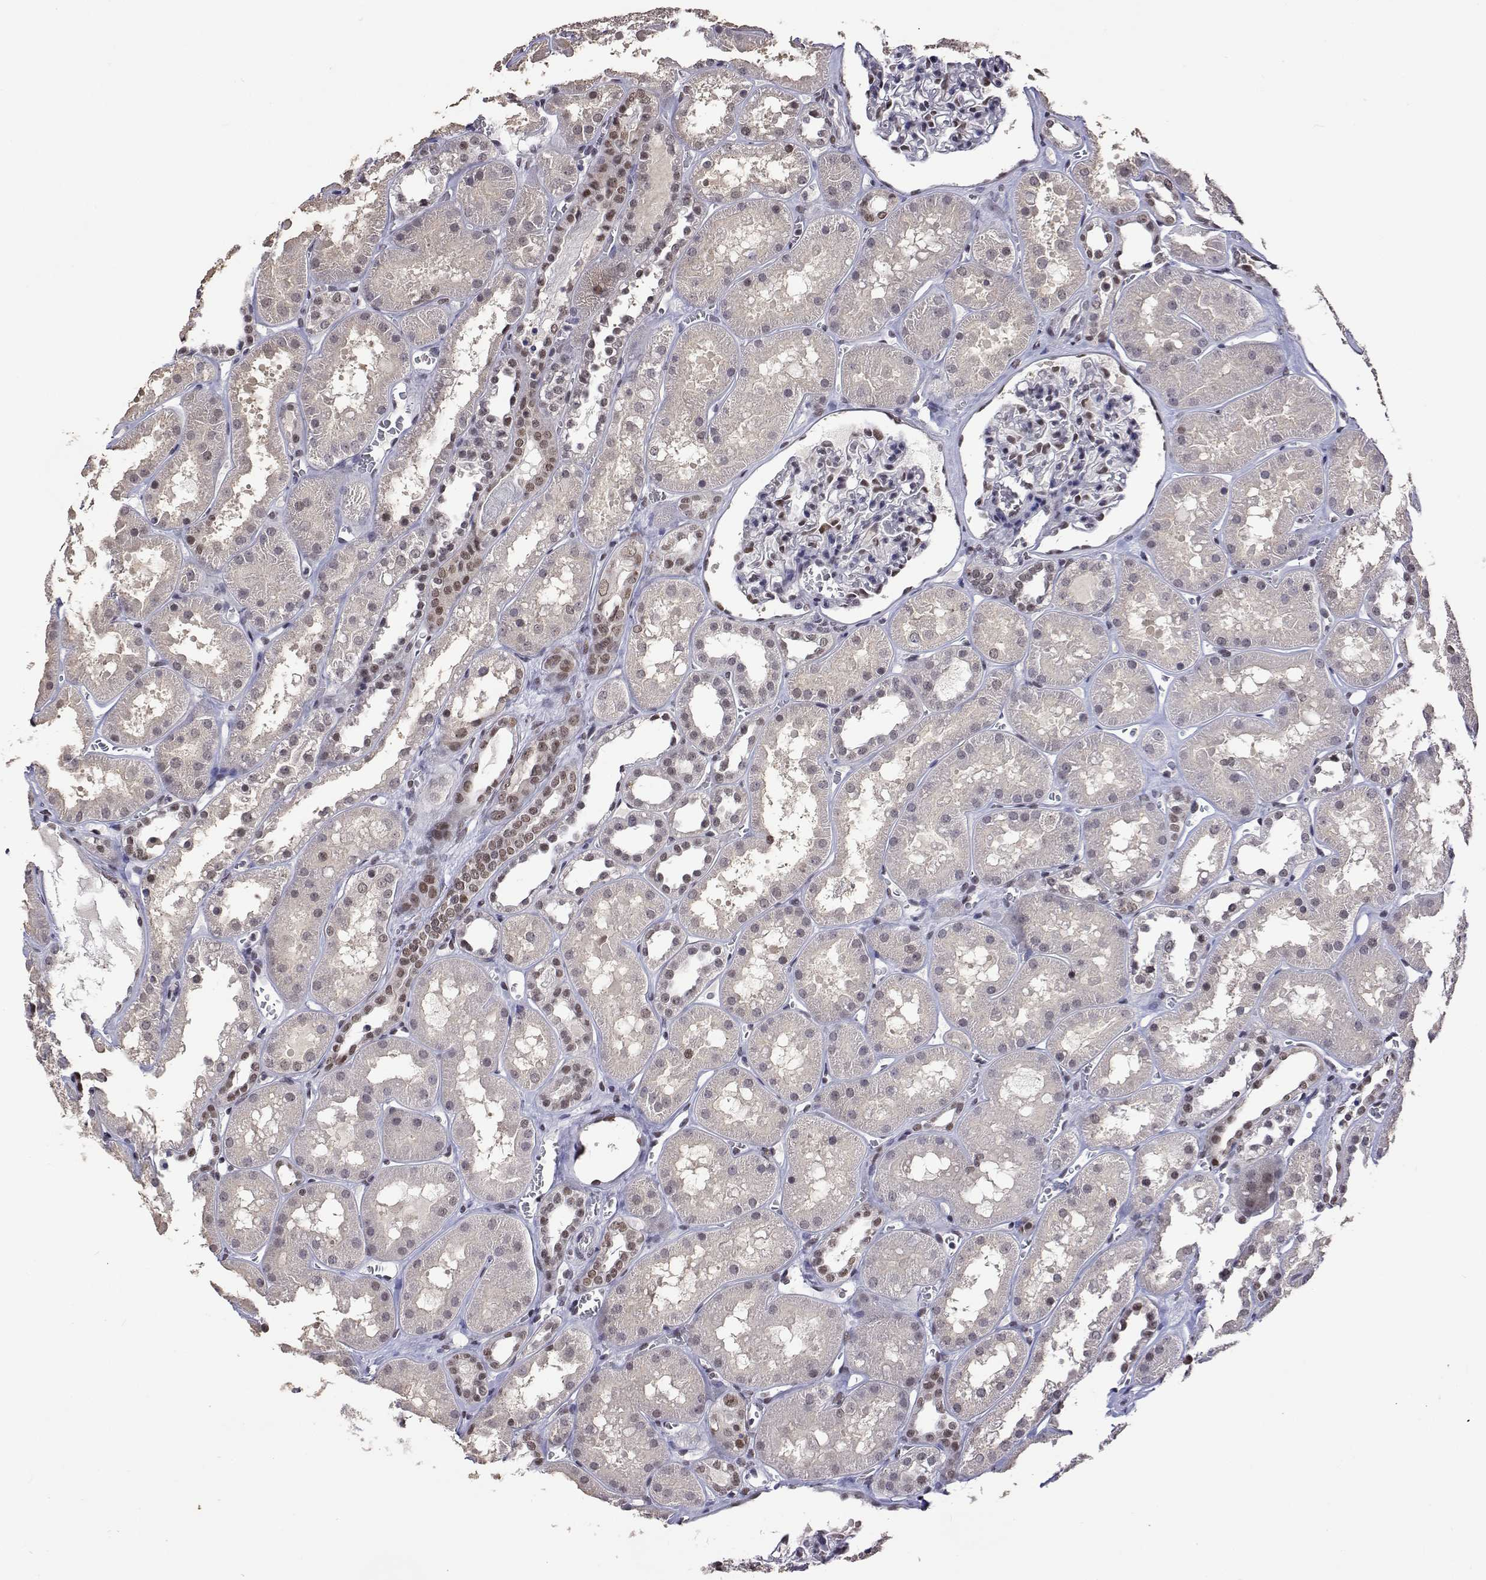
{"staining": {"intensity": "weak", "quantity": "<25%", "location": "nuclear"}, "tissue": "kidney", "cell_type": "Cells in glomeruli", "image_type": "normal", "snomed": [{"axis": "morphology", "description": "Normal tissue, NOS"}, {"axis": "topography", "description": "Kidney"}], "caption": "This is a histopathology image of immunohistochemistry (IHC) staining of normal kidney, which shows no staining in cells in glomeruli.", "gene": "HNRNPA0", "patient": {"sex": "female", "age": 41}}